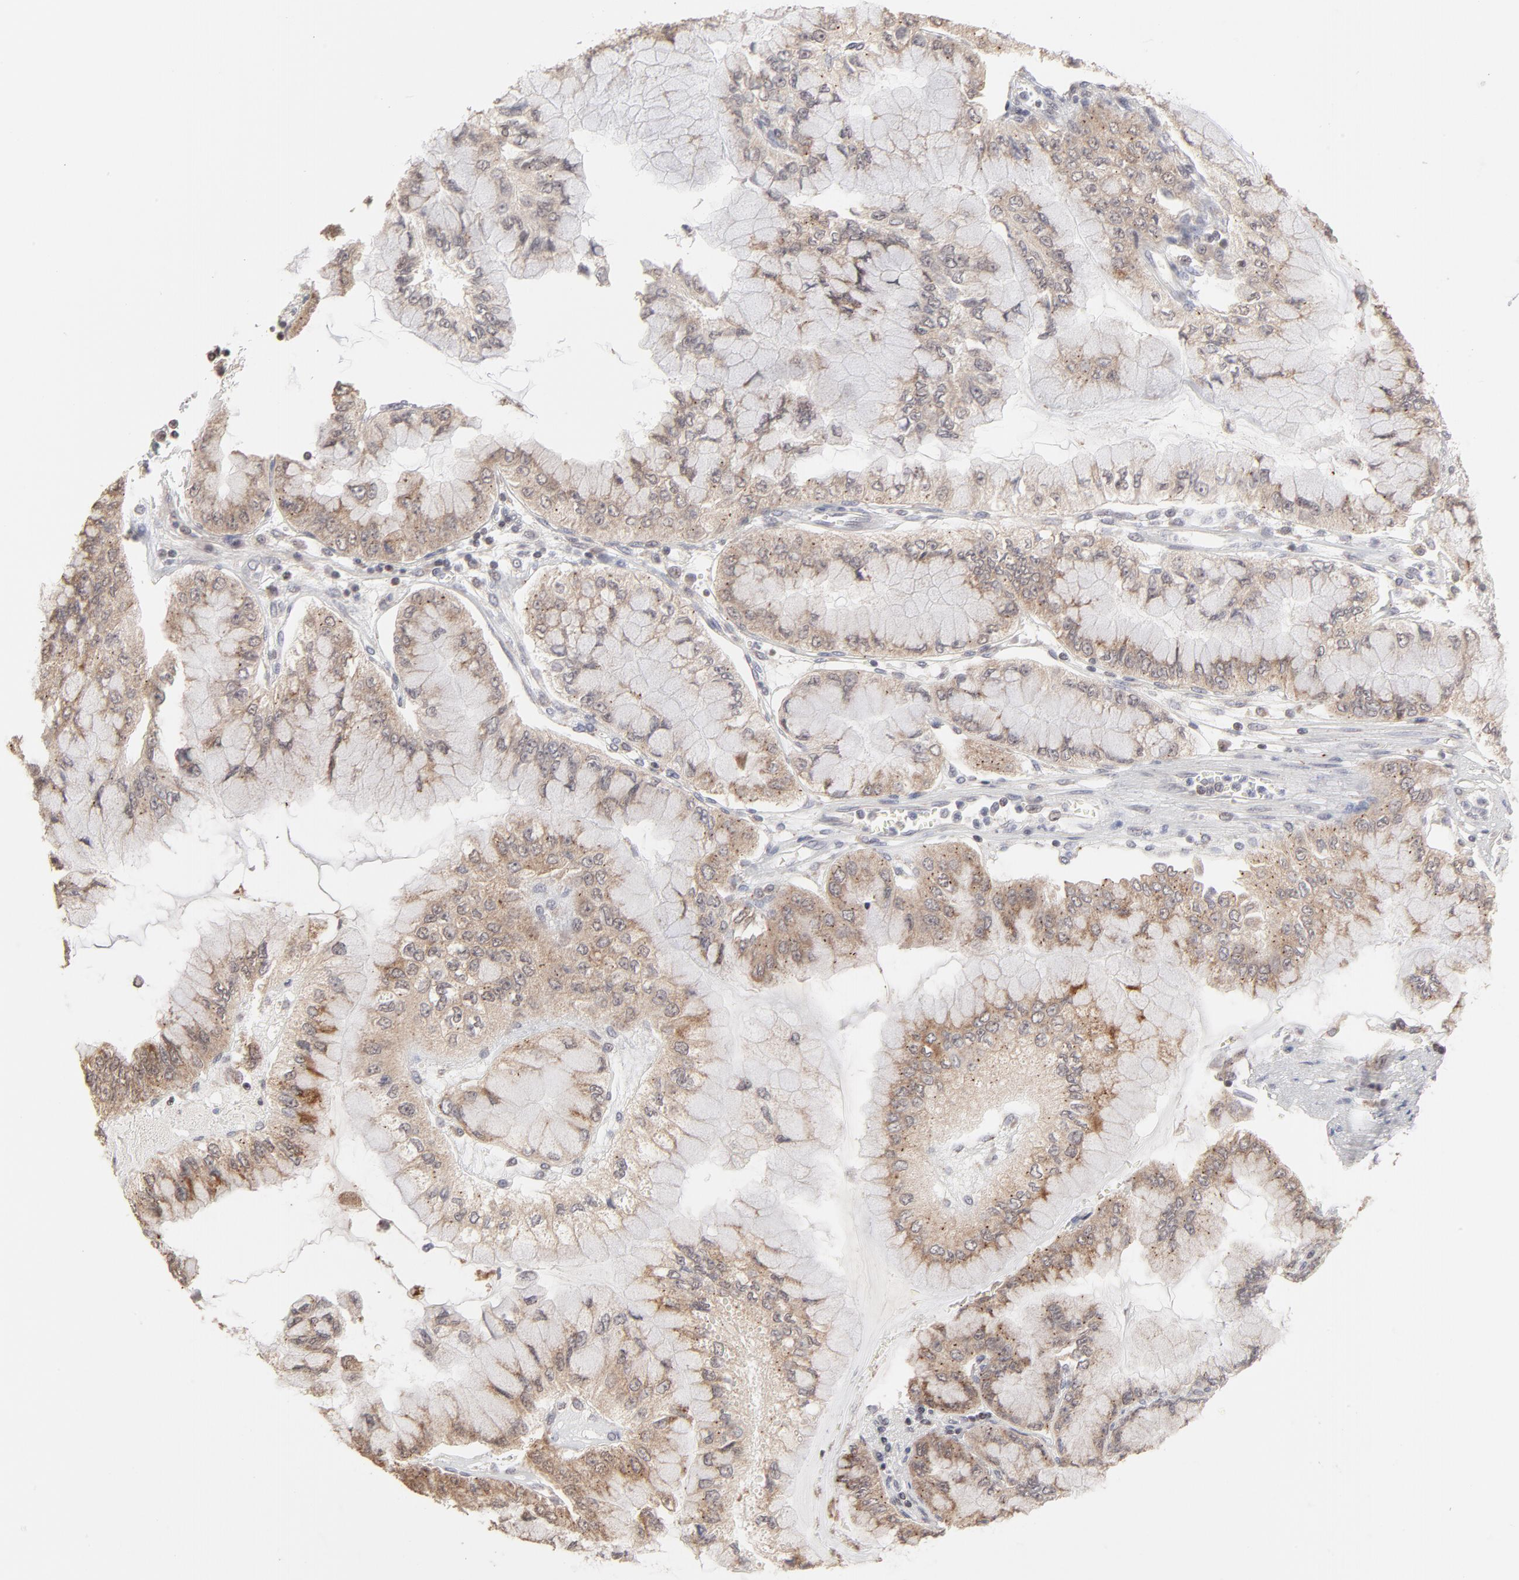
{"staining": {"intensity": "weak", "quantity": ">75%", "location": "cytoplasmic/membranous"}, "tissue": "liver cancer", "cell_type": "Tumor cells", "image_type": "cancer", "snomed": [{"axis": "morphology", "description": "Cholangiocarcinoma"}, {"axis": "topography", "description": "Liver"}], "caption": "The photomicrograph shows immunohistochemical staining of liver cancer. There is weak cytoplasmic/membranous positivity is identified in about >75% of tumor cells.", "gene": "ARIH1", "patient": {"sex": "female", "age": 79}}